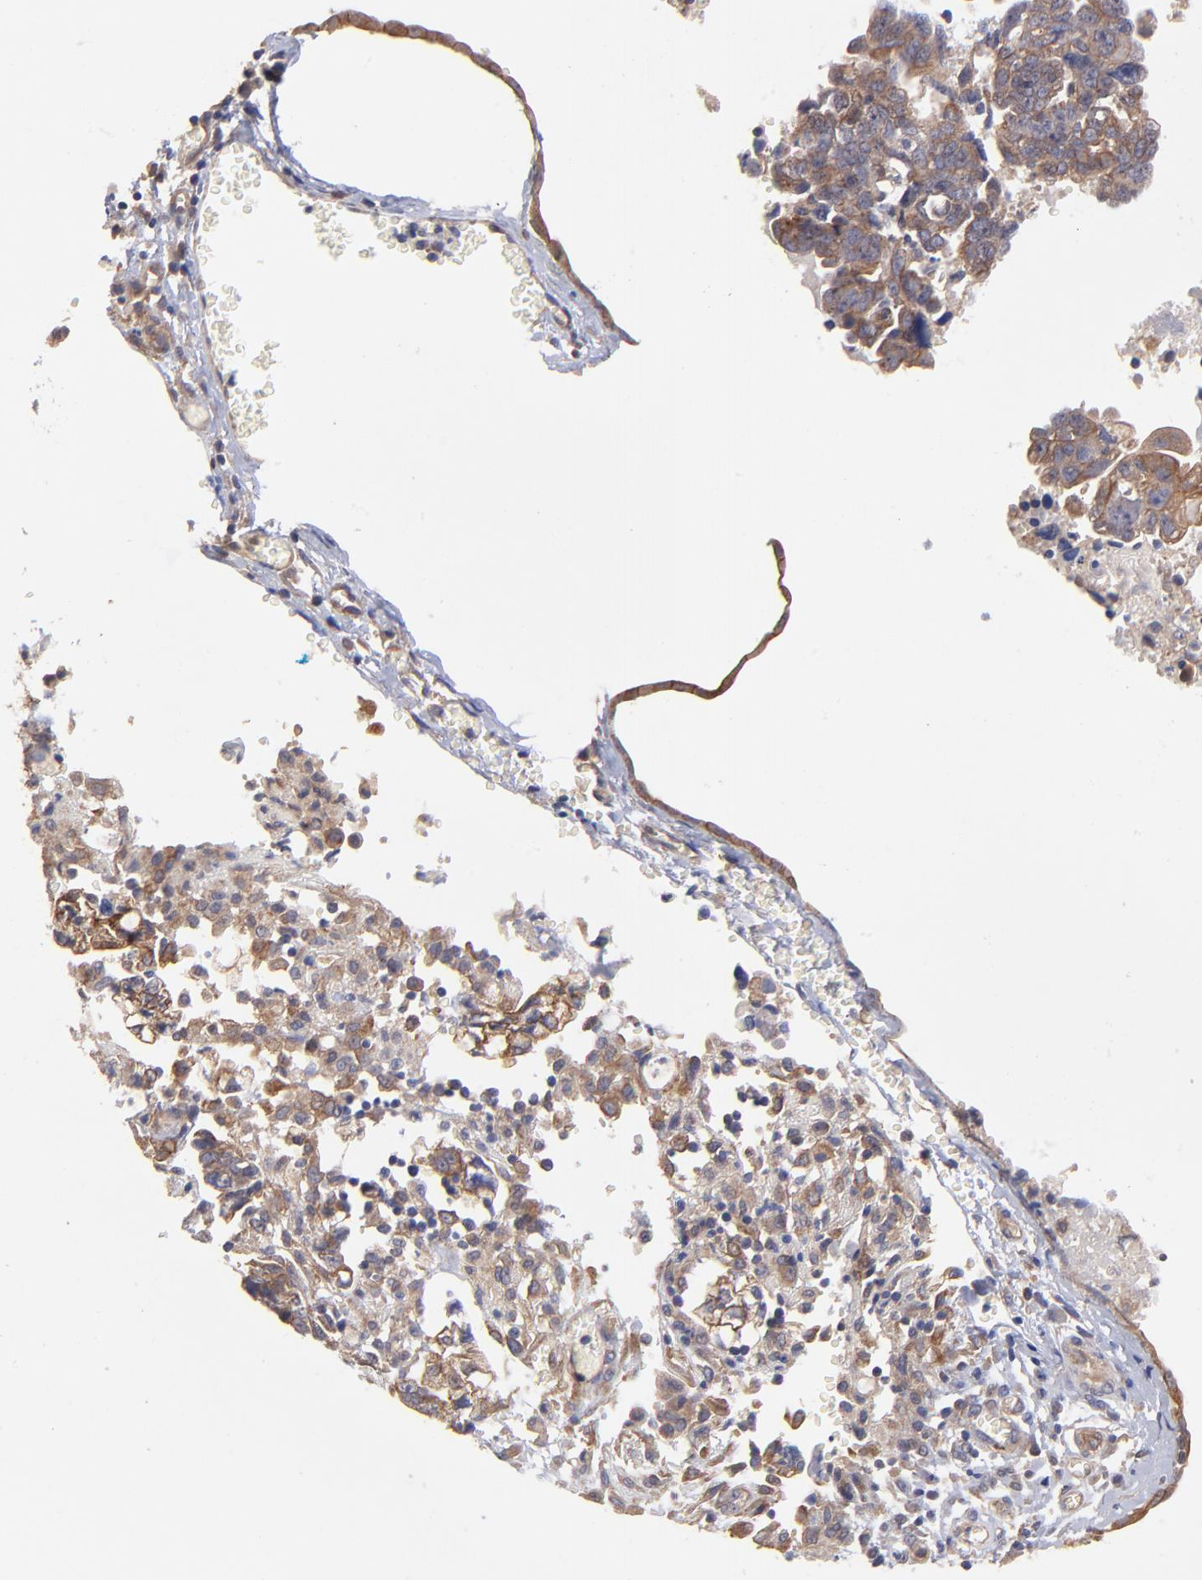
{"staining": {"intensity": "moderate", "quantity": ">75%", "location": "cytoplasmic/membranous"}, "tissue": "ovarian cancer", "cell_type": "Tumor cells", "image_type": "cancer", "snomed": [{"axis": "morphology", "description": "Normal tissue, NOS"}, {"axis": "morphology", "description": "Cystadenocarcinoma, serous, NOS"}, {"axis": "topography", "description": "Fallopian tube"}, {"axis": "topography", "description": "Ovary"}], "caption": "There is medium levels of moderate cytoplasmic/membranous staining in tumor cells of serous cystadenocarcinoma (ovarian), as demonstrated by immunohistochemical staining (brown color).", "gene": "STAP2", "patient": {"sex": "female", "age": 56}}